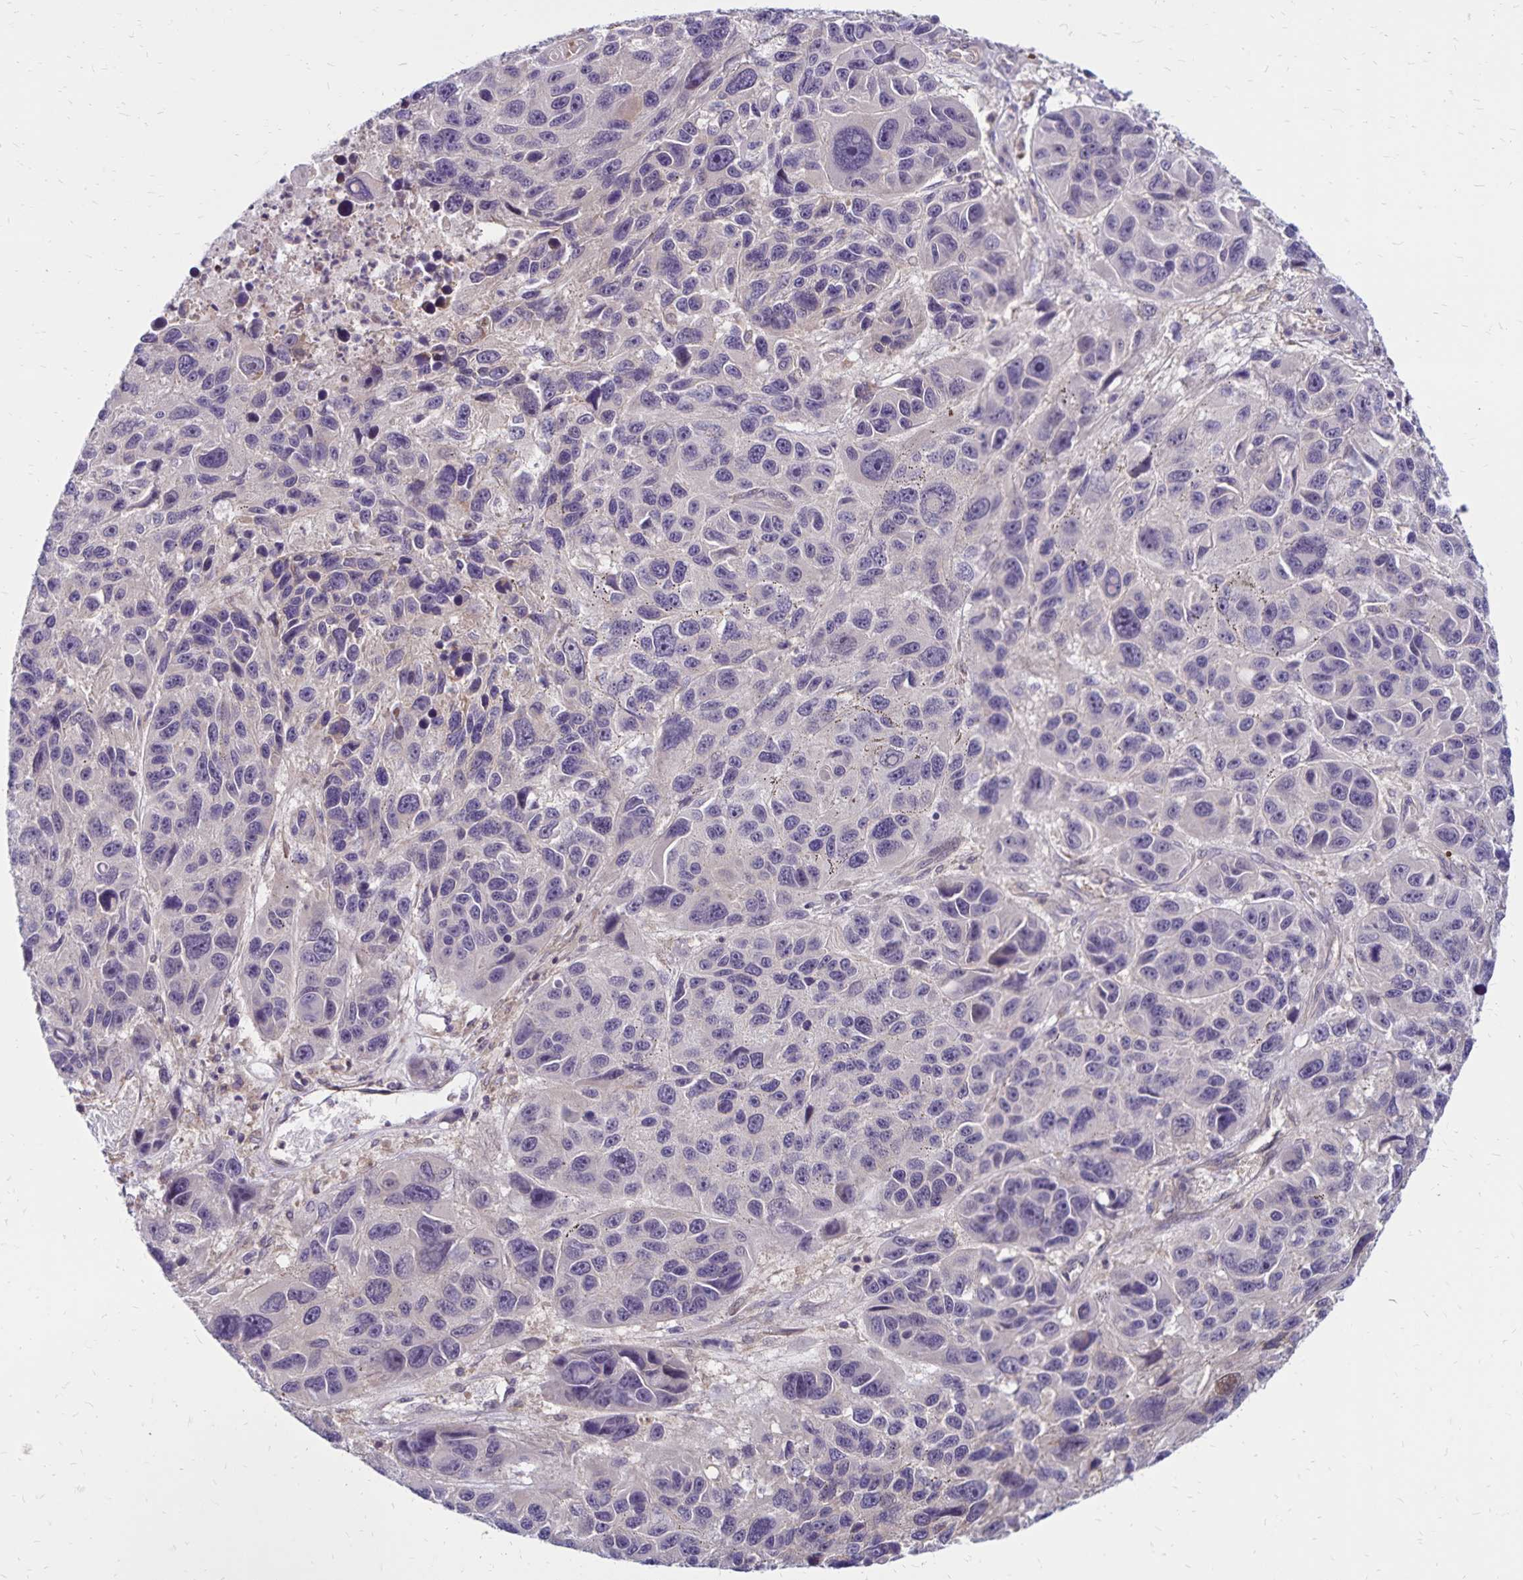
{"staining": {"intensity": "negative", "quantity": "none", "location": "none"}, "tissue": "melanoma", "cell_type": "Tumor cells", "image_type": "cancer", "snomed": [{"axis": "morphology", "description": "Malignant melanoma, NOS"}, {"axis": "topography", "description": "Skin"}], "caption": "Melanoma was stained to show a protein in brown. There is no significant expression in tumor cells.", "gene": "FSD1", "patient": {"sex": "male", "age": 53}}